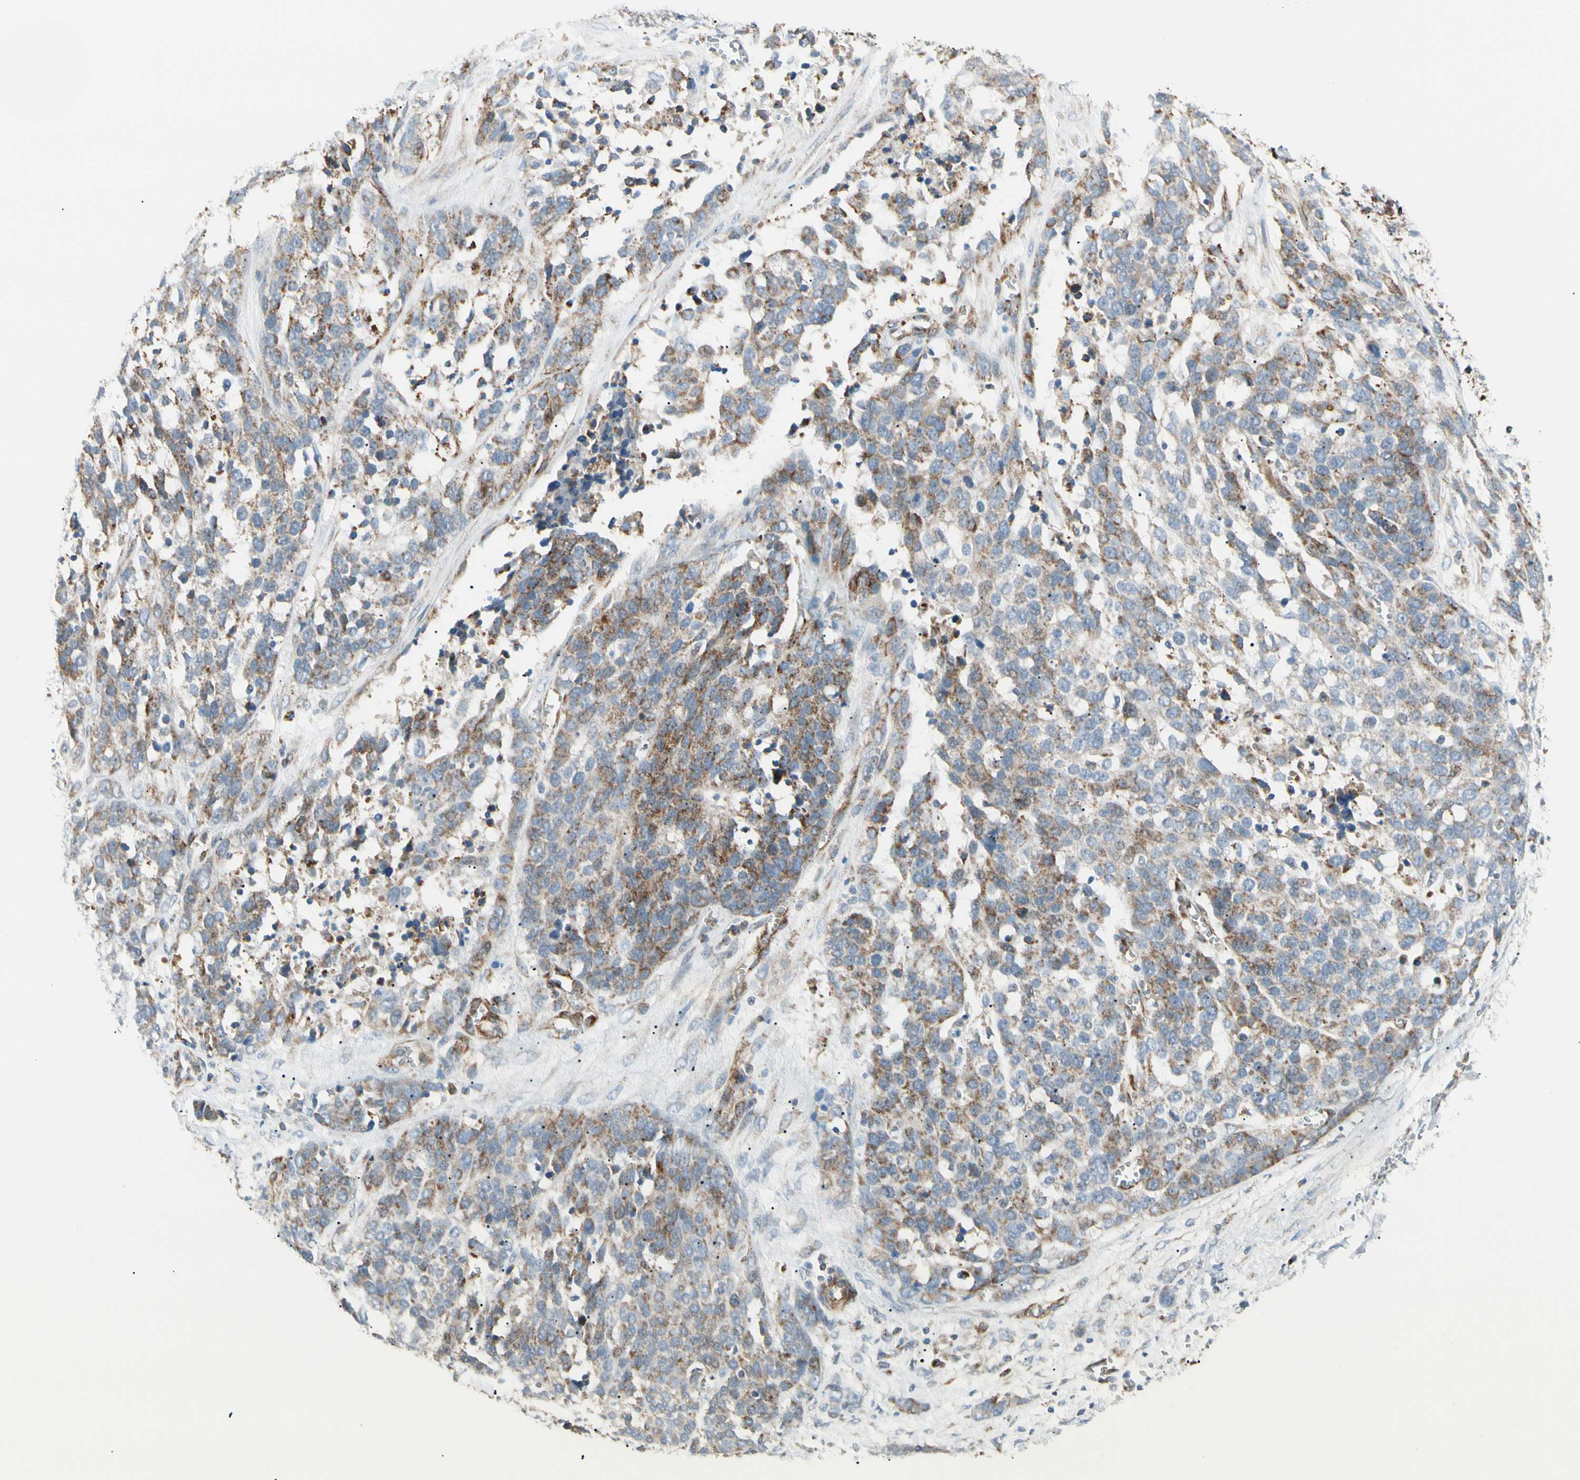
{"staining": {"intensity": "moderate", "quantity": "25%-75%", "location": "cytoplasmic/membranous"}, "tissue": "ovarian cancer", "cell_type": "Tumor cells", "image_type": "cancer", "snomed": [{"axis": "morphology", "description": "Cystadenocarcinoma, serous, NOS"}, {"axis": "topography", "description": "Ovary"}], "caption": "A brown stain labels moderate cytoplasmic/membranous expression of a protein in ovarian cancer (serous cystadenocarcinoma) tumor cells.", "gene": "TBC1D10A", "patient": {"sex": "female", "age": 44}}